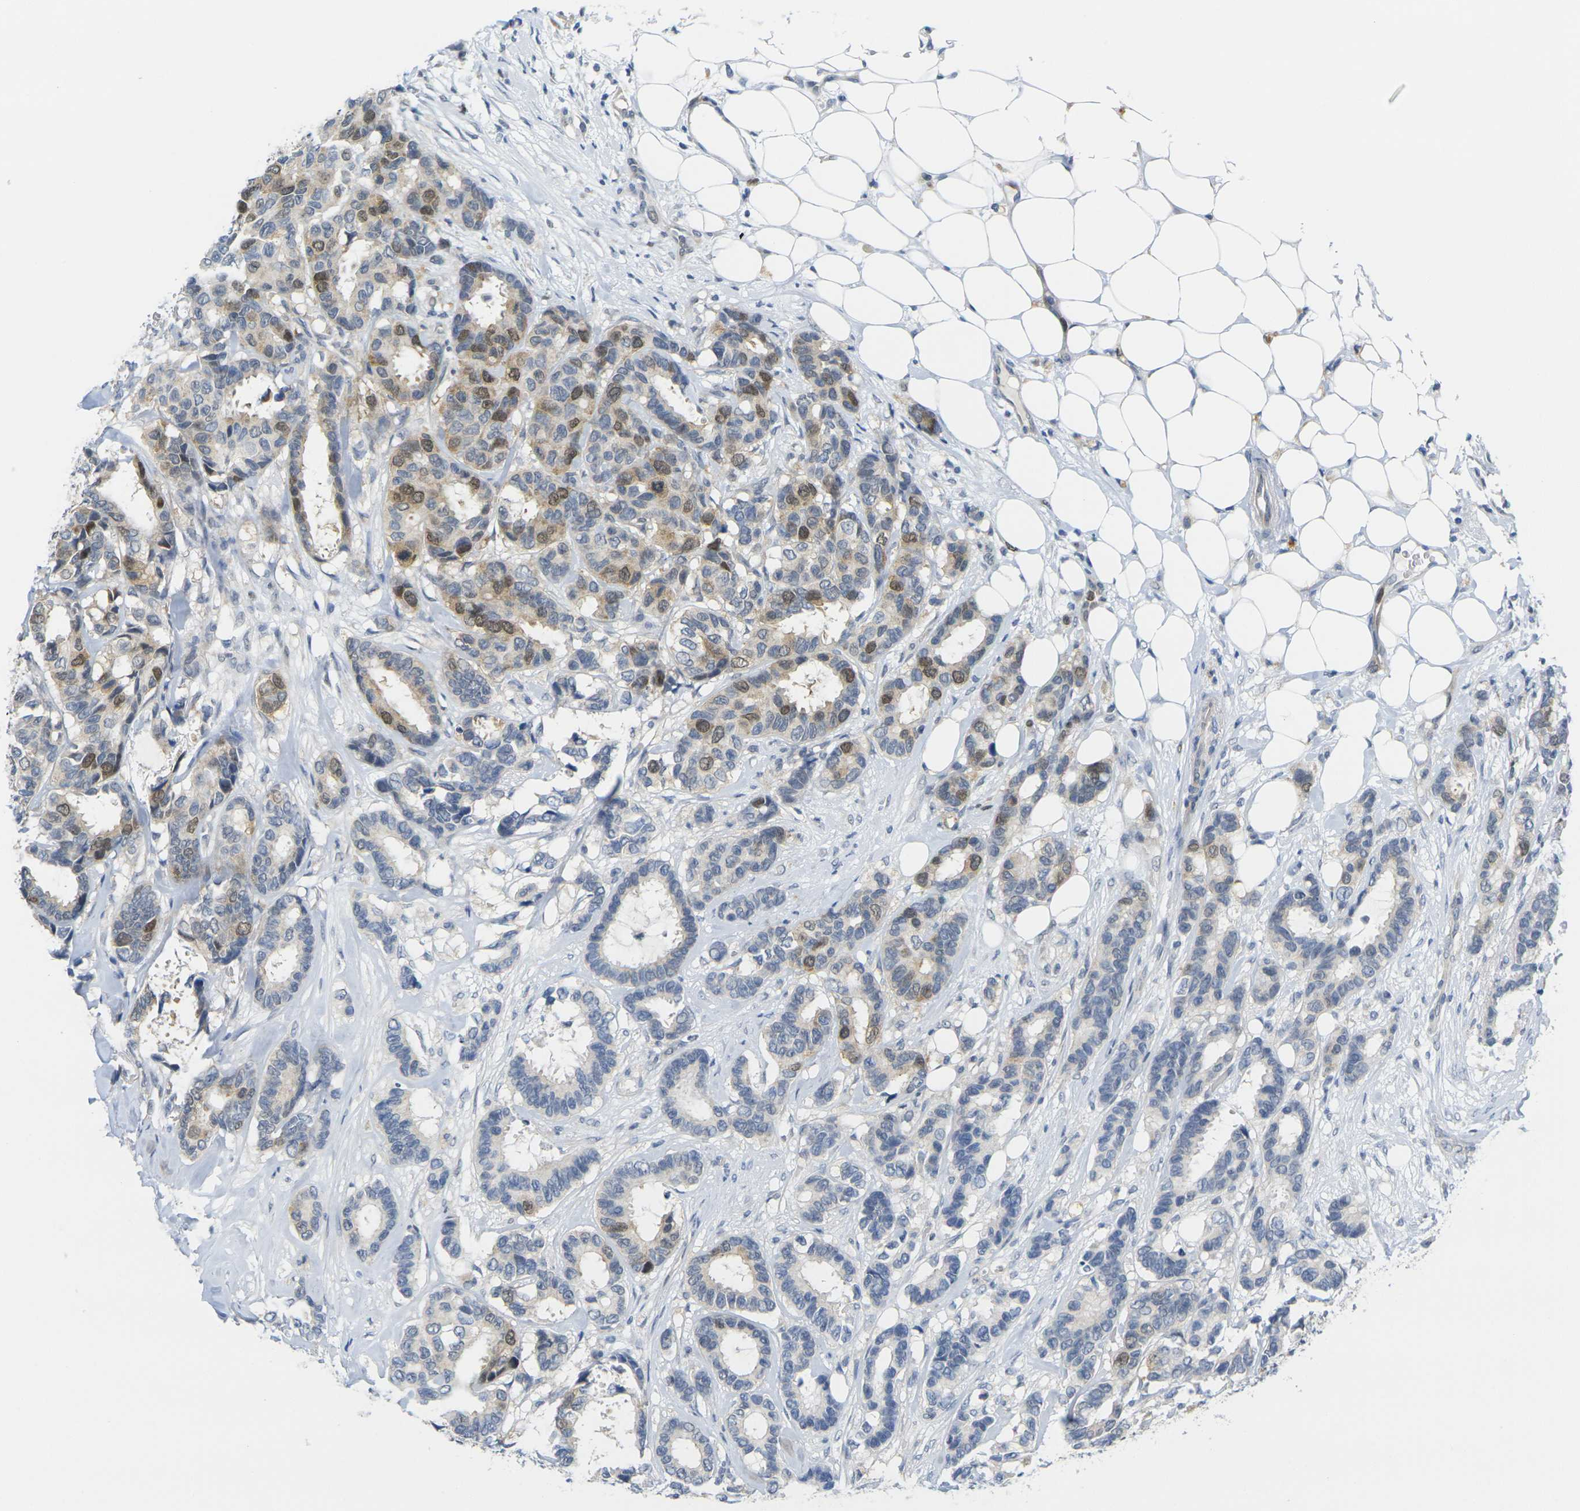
{"staining": {"intensity": "moderate", "quantity": "25%-75%", "location": "cytoplasmic/membranous,nuclear"}, "tissue": "breast cancer", "cell_type": "Tumor cells", "image_type": "cancer", "snomed": [{"axis": "morphology", "description": "Duct carcinoma"}, {"axis": "topography", "description": "Breast"}], "caption": "Protein analysis of breast cancer (invasive ductal carcinoma) tissue displays moderate cytoplasmic/membranous and nuclear expression in approximately 25%-75% of tumor cells. The protein is shown in brown color, while the nuclei are stained blue.", "gene": "CDK2", "patient": {"sex": "female", "age": 87}}